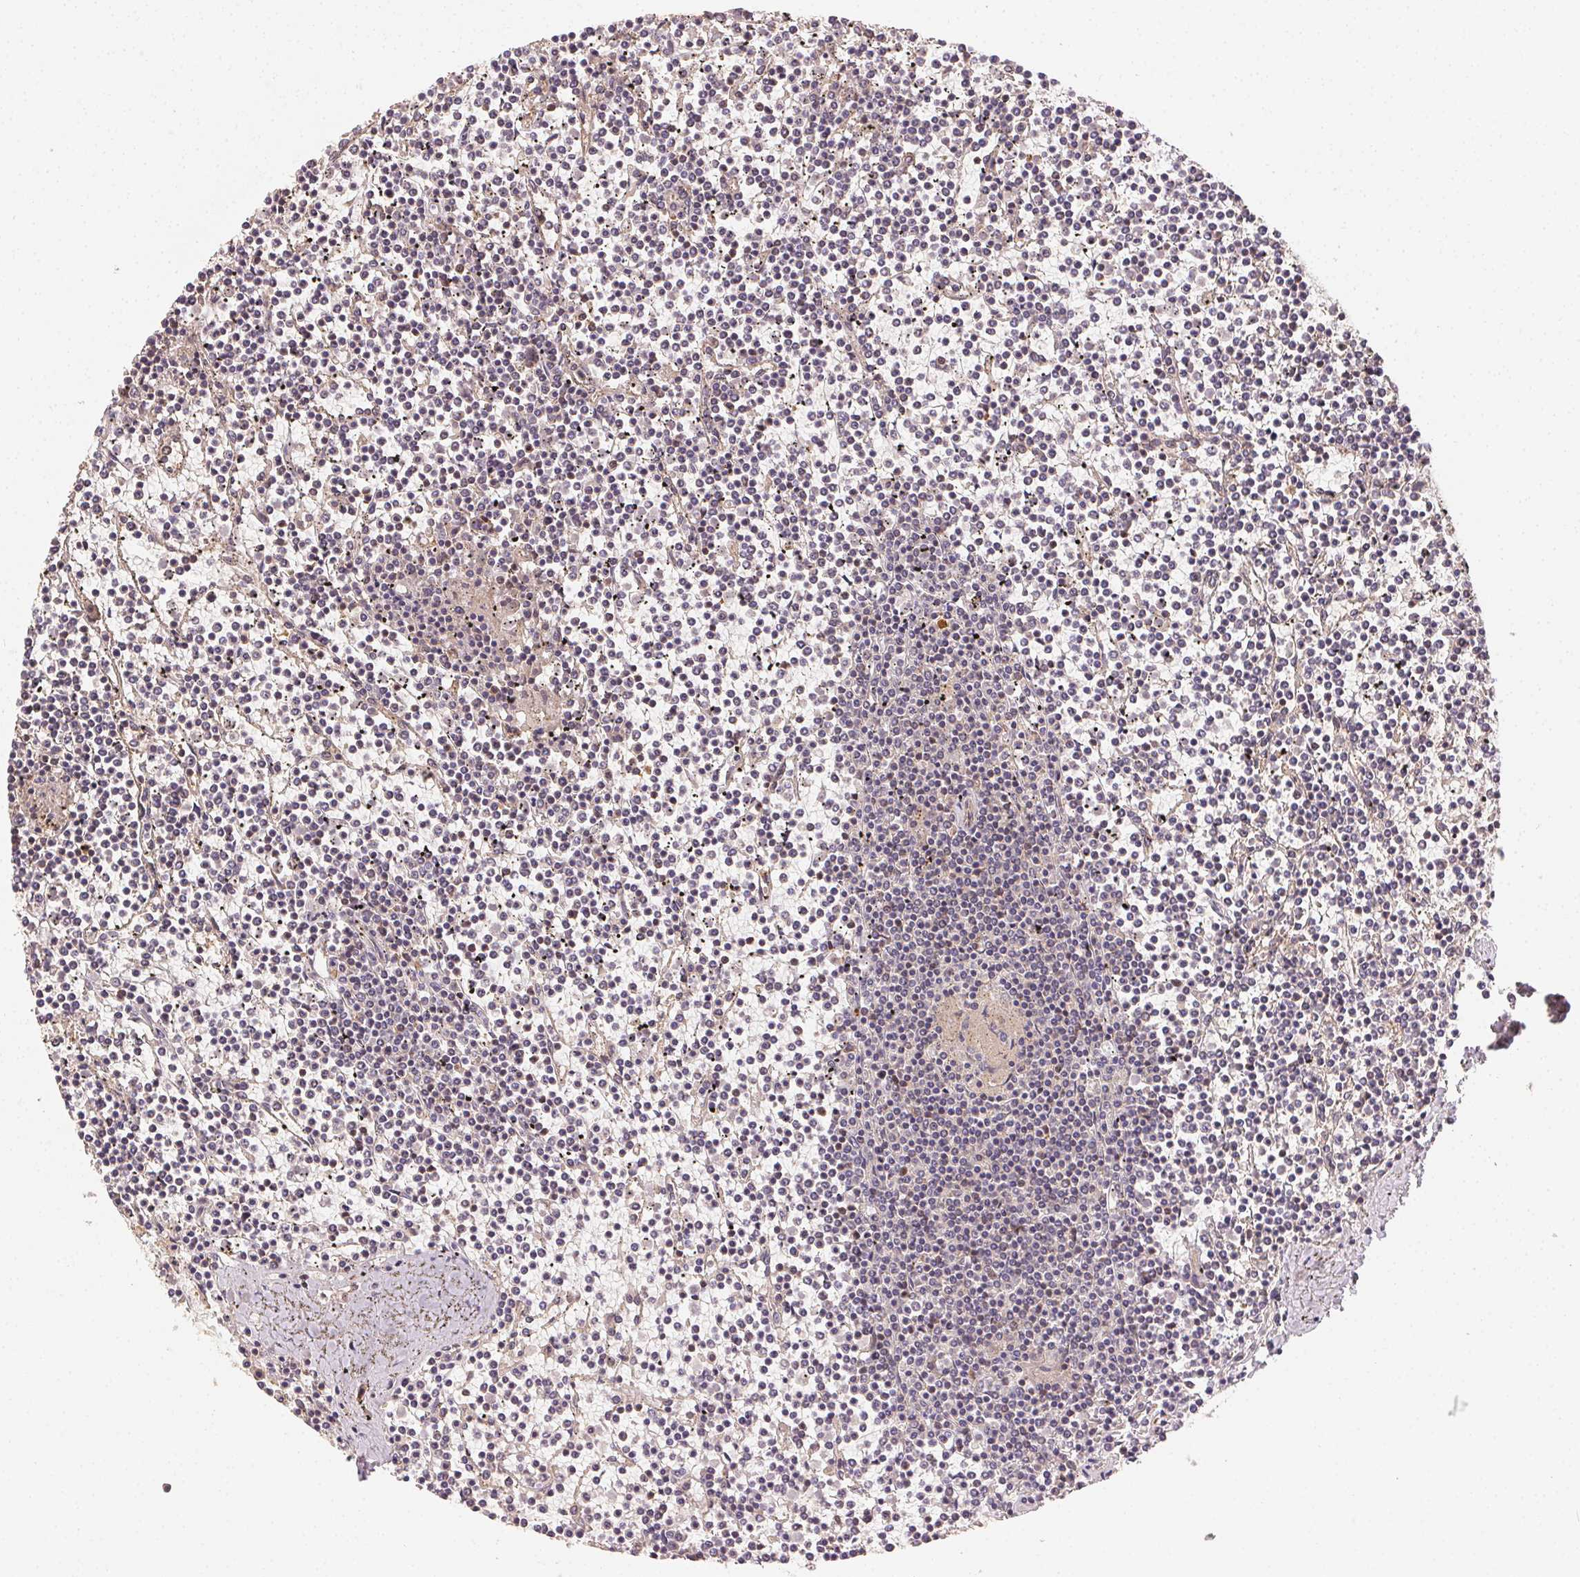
{"staining": {"intensity": "negative", "quantity": "none", "location": "none"}, "tissue": "lymphoma", "cell_type": "Tumor cells", "image_type": "cancer", "snomed": [{"axis": "morphology", "description": "Malignant lymphoma, non-Hodgkin's type, Low grade"}, {"axis": "topography", "description": "Spleen"}], "caption": "Tumor cells are negative for protein expression in human low-grade malignant lymphoma, non-Hodgkin's type.", "gene": "RALA", "patient": {"sex": "female", "age": 19}}